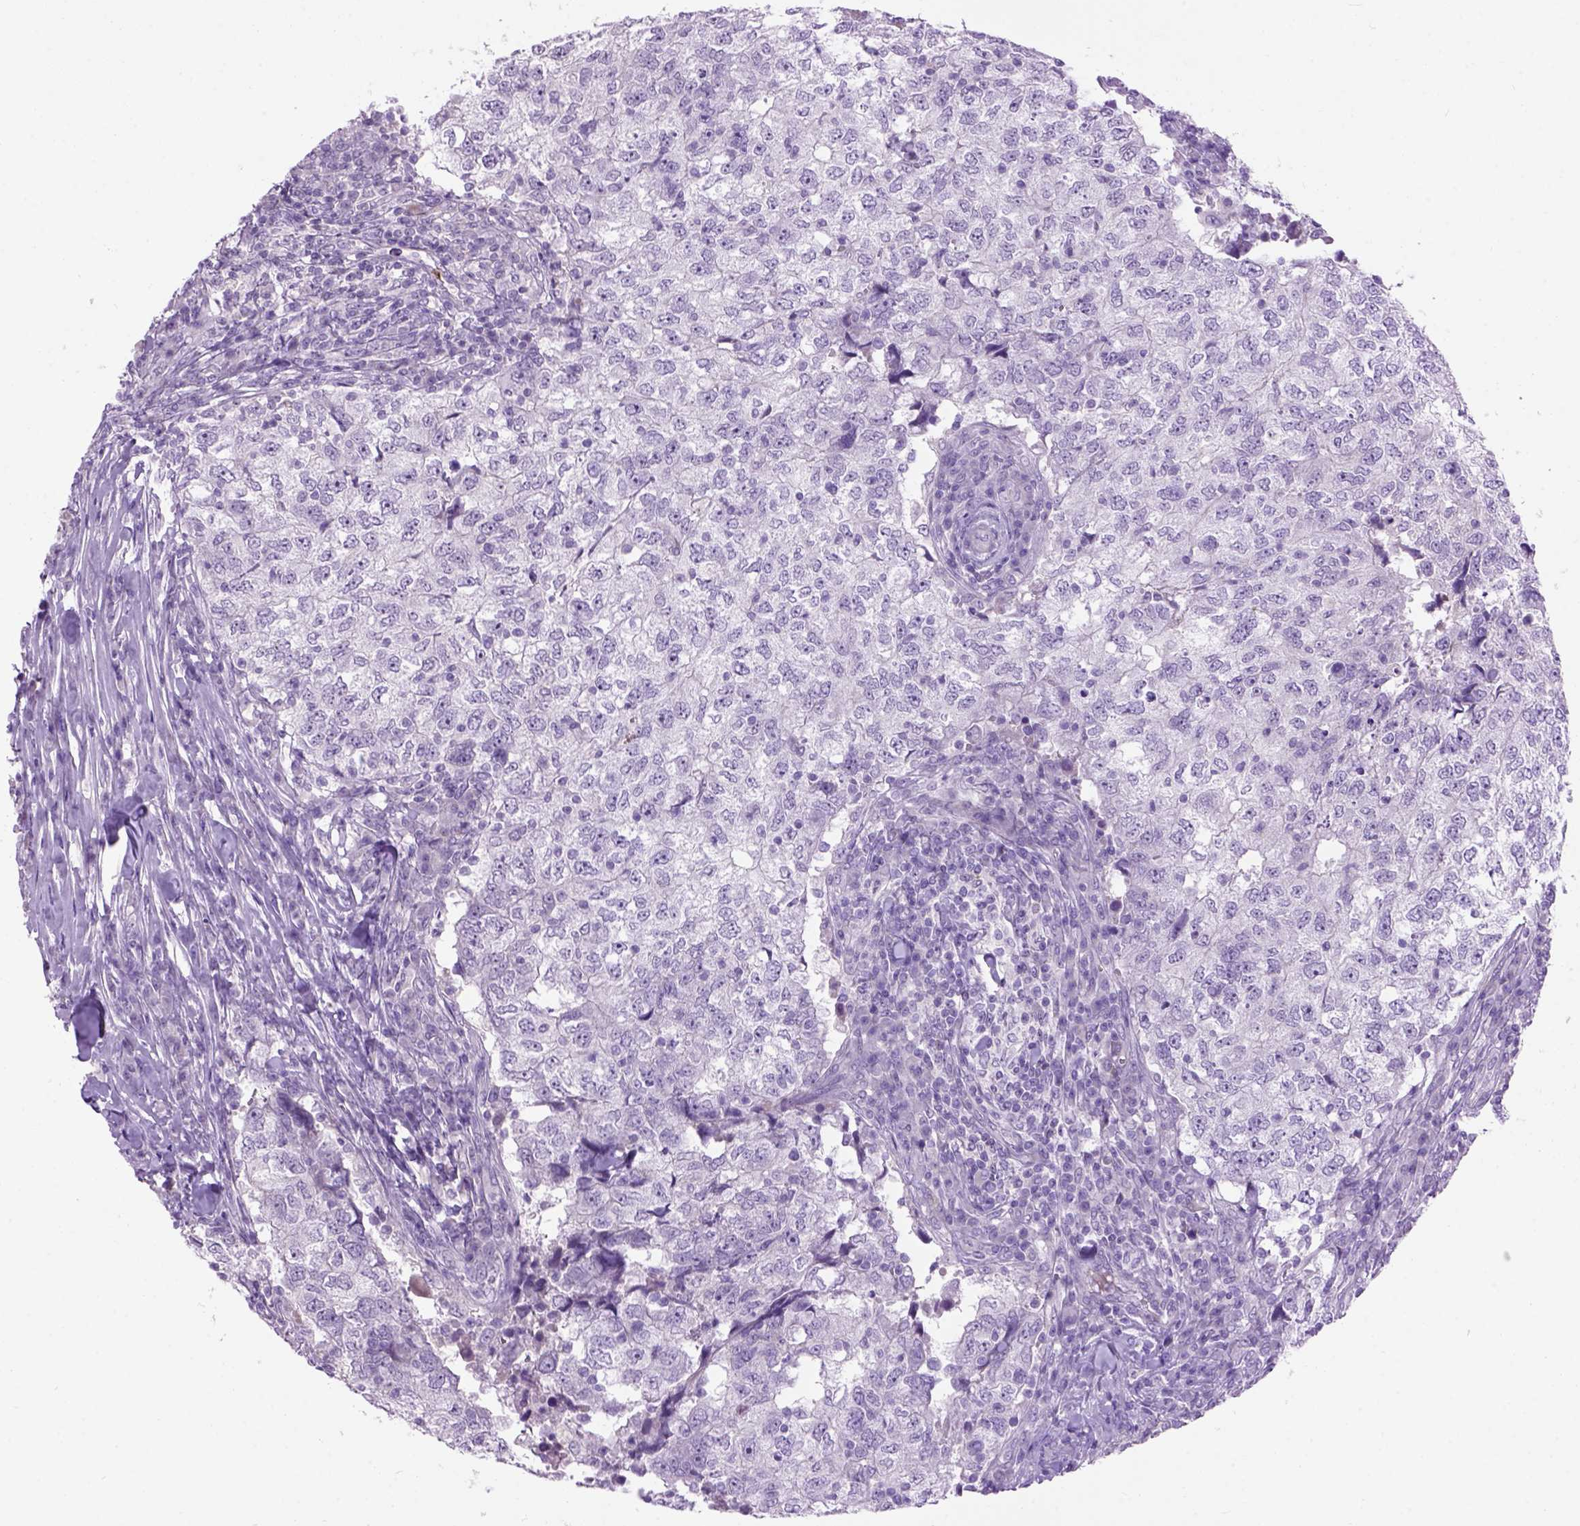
{"staining": {"intensity": "negative", "quantity": "none", "location": "none"}, "tissue": "breast cancer", "cell_type": "Tumor cells", "image_type": "cancer", "snomed": [{"axis": "morphology", "description": "Duct carcinoma"}, {"axis": "topography", "description": "Breast"}], "caption": "Immunohistochemistry histopathology image of neoplastic tissue: human invasive ductal carcinoma (breast) stained with DAB exhibits no significant protein positivity in tumor cells.", "gene": "MAPT", "patient": {"sex": "female", "age": 30}}